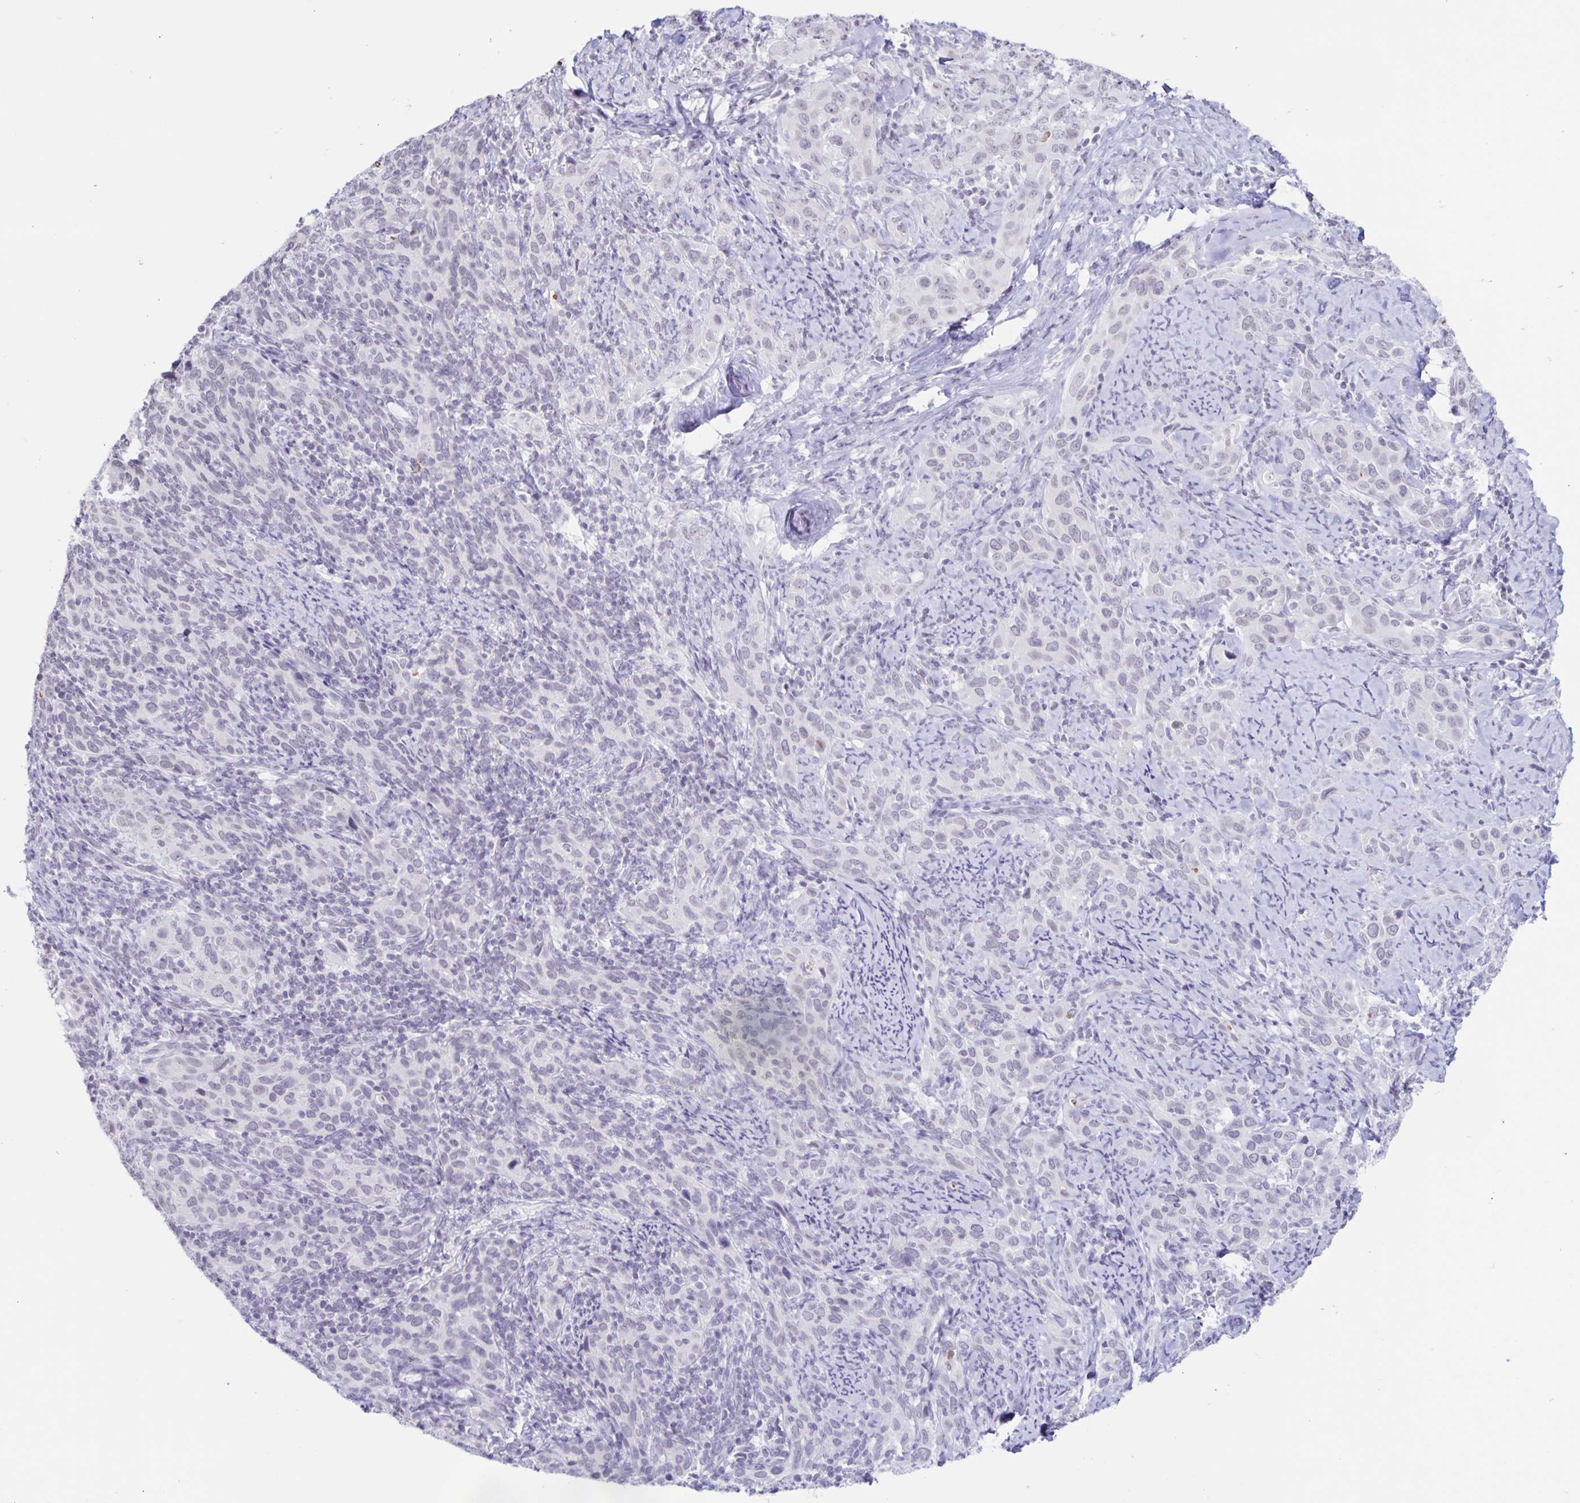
{"staining": {"intensity": "weak", "quantity": "<25%", "location": "nuclear"}, "tissue": "cervical cancer", "cell_type": "Tumor cells", "image_type": "cancer", "snomed": [{"axis": "morphology", "description": "Squamous cell carcinoma, NOS"}, {"axis": "topography", "description": "Cervix"}], "caption": "Cervical squamous cell carcinoma stained for a protein using immunohistochemistry (IHC) demonstrates no positivity tumor cells.", "gene": "LCE6A", "patient": {"sex": "female", "age": 51}}